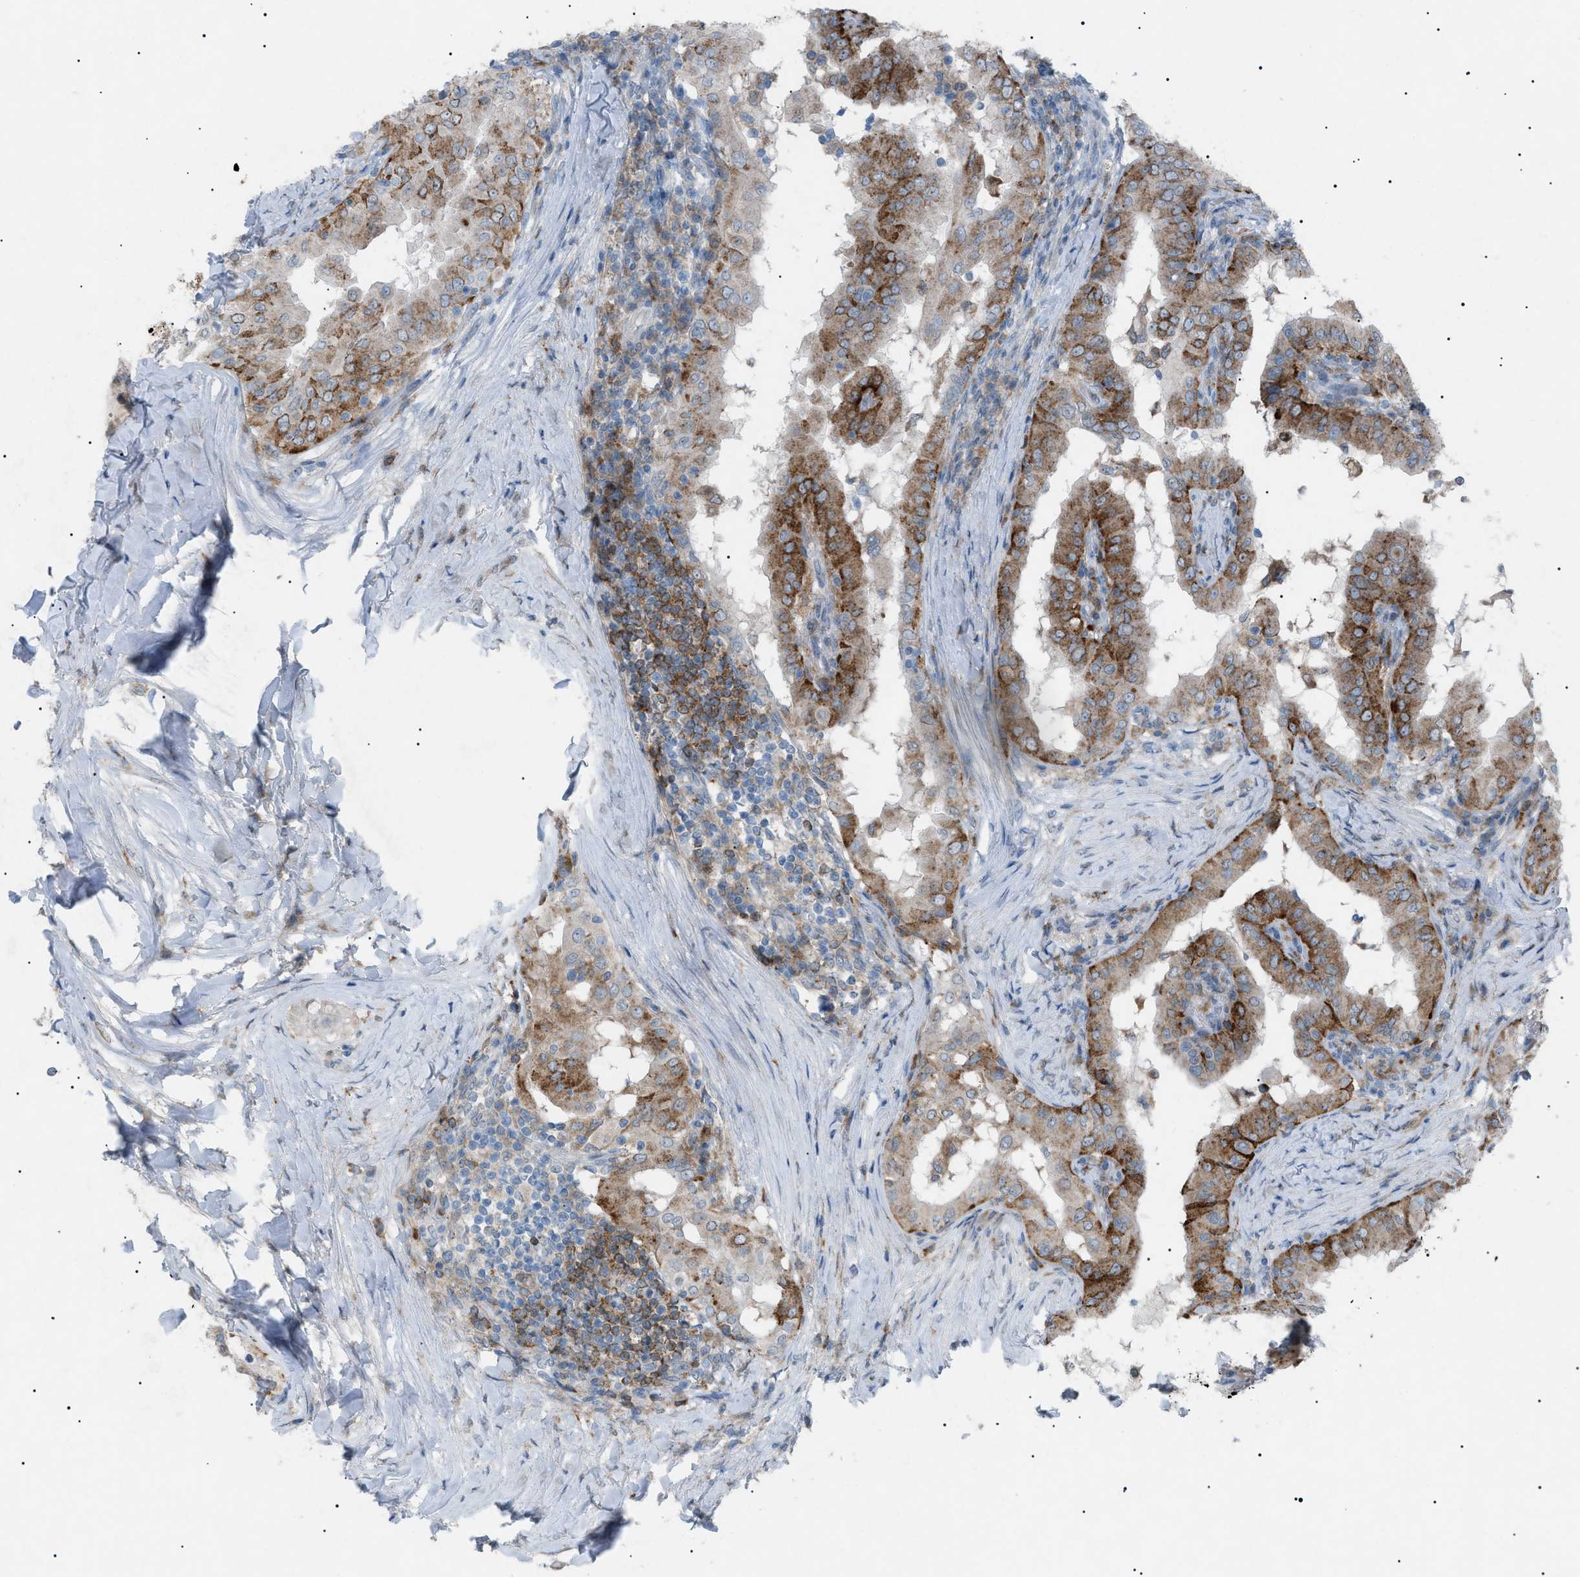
{"staining": {"intensity": "strong", "quantity": "25%-75%", "location": "cytoplasmic/membranous"}, "tissue": "thyroid cancer", "cell_type": "Tumor cells", "image_type": "cancer", "snomed": [{"axis": "morphology", "description": "Papillary adenocarcinoma, NOS"}, {"axis": "topography", "description": "Thyroid gland"}], "caption": "Protein staining shows strong cytoplasmic/membranous expression in about 25%-75% of tumor cells in papillary adenocarcinoma (thyroid).", "gene": "BTK", "patient": {"sex": "male", "age": 33}}